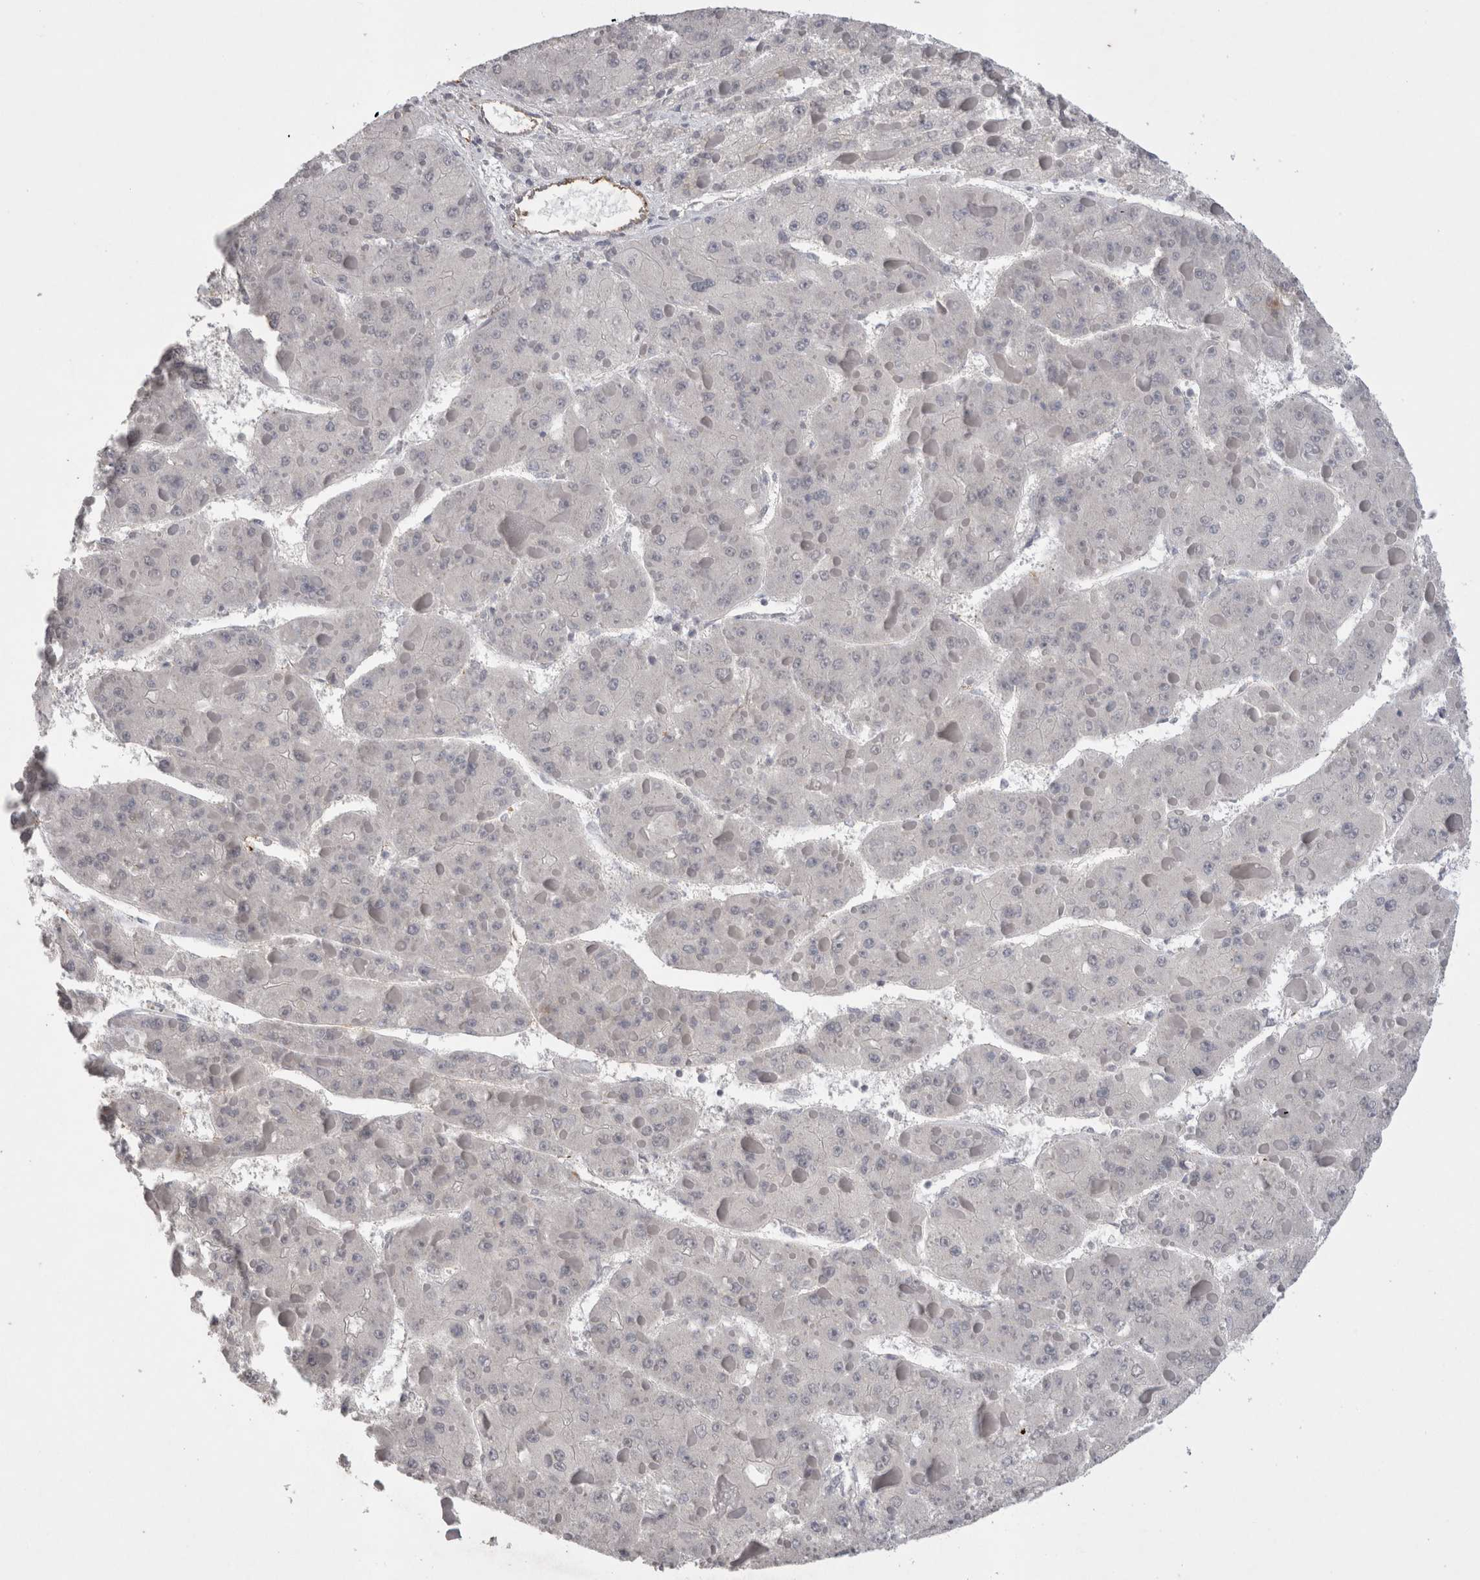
{"staining": {"intensity": "negative", "quantity": "none", "location": "none"}, "tissue": "liver cancer", "cell_type": "Tumor cells", "image_type": "cancer", "snomed": [{"axis": "morphology", "description": "Carcinoma, Hepatocellular, NOS"}, {"axis": "topography", "description": "Liver"}], "caption": "Immunohistochemical staining of hepatocellular carcinoma (liver) shows no significant positivity in tumor cells.", "gene": "CDH13", "patient": {"sex": "female", "age": 73}}